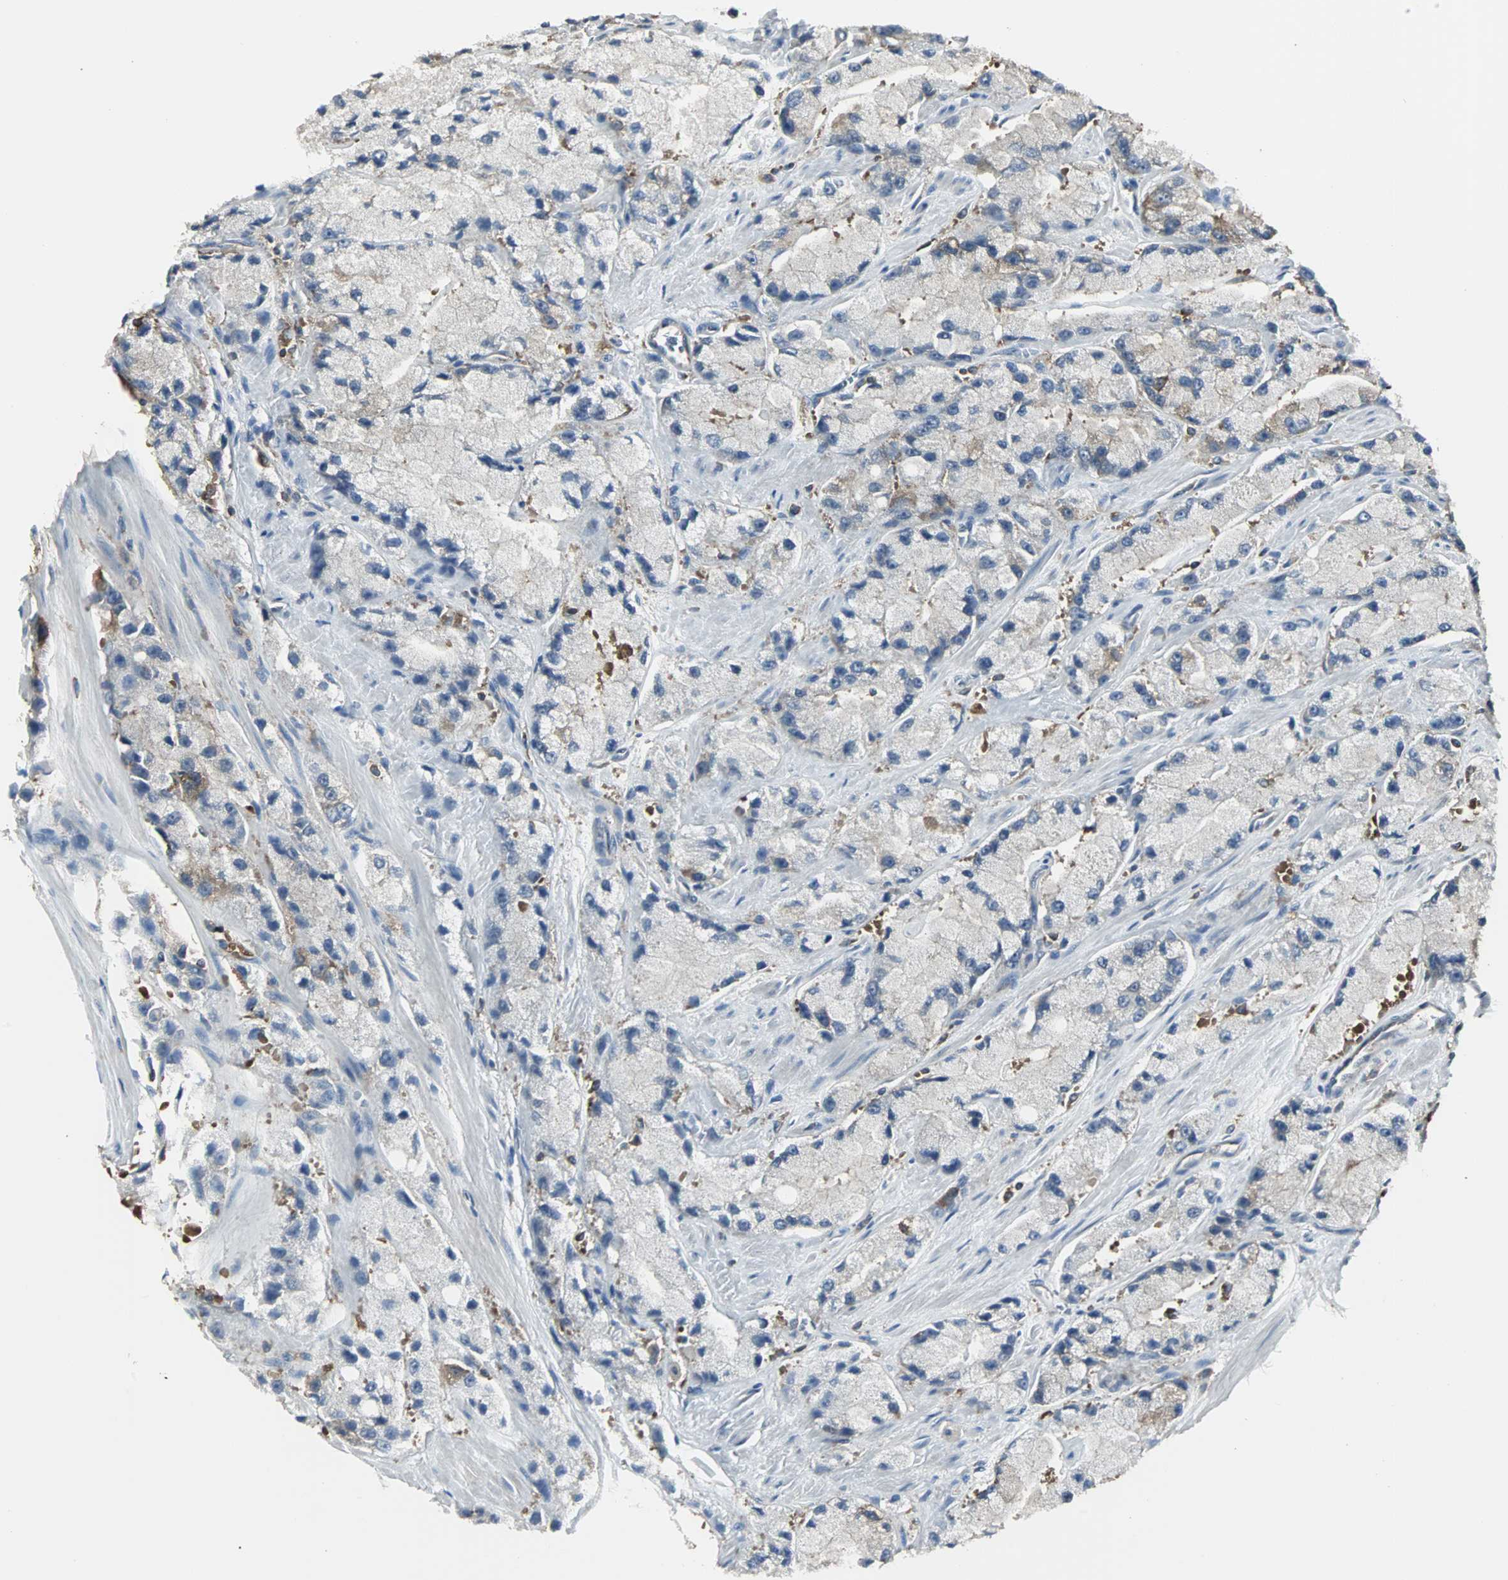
{"staining": {"intensity": "moderate", "quantity": "<25%", "location": "cytoplasmic/membranous"}, "tissue": "prostate cancer", "cell_type": "Tumor cells", "image_type": "cancer", "snomed": [{"axis": "morphology", "description": "Adenocarcinoma, High grade"}, {"axis": "topography", "description": "Prostate"}], "caption": "Brown immunohistochemical staining in human prostate cancer (high-grade adenocarcinoma) shows moderate cytoplasmic/membranous positivity in about <25% of tumor cells.", "gene": "LRRFIP1", "patient": {"sex": "male", "age": 58}}